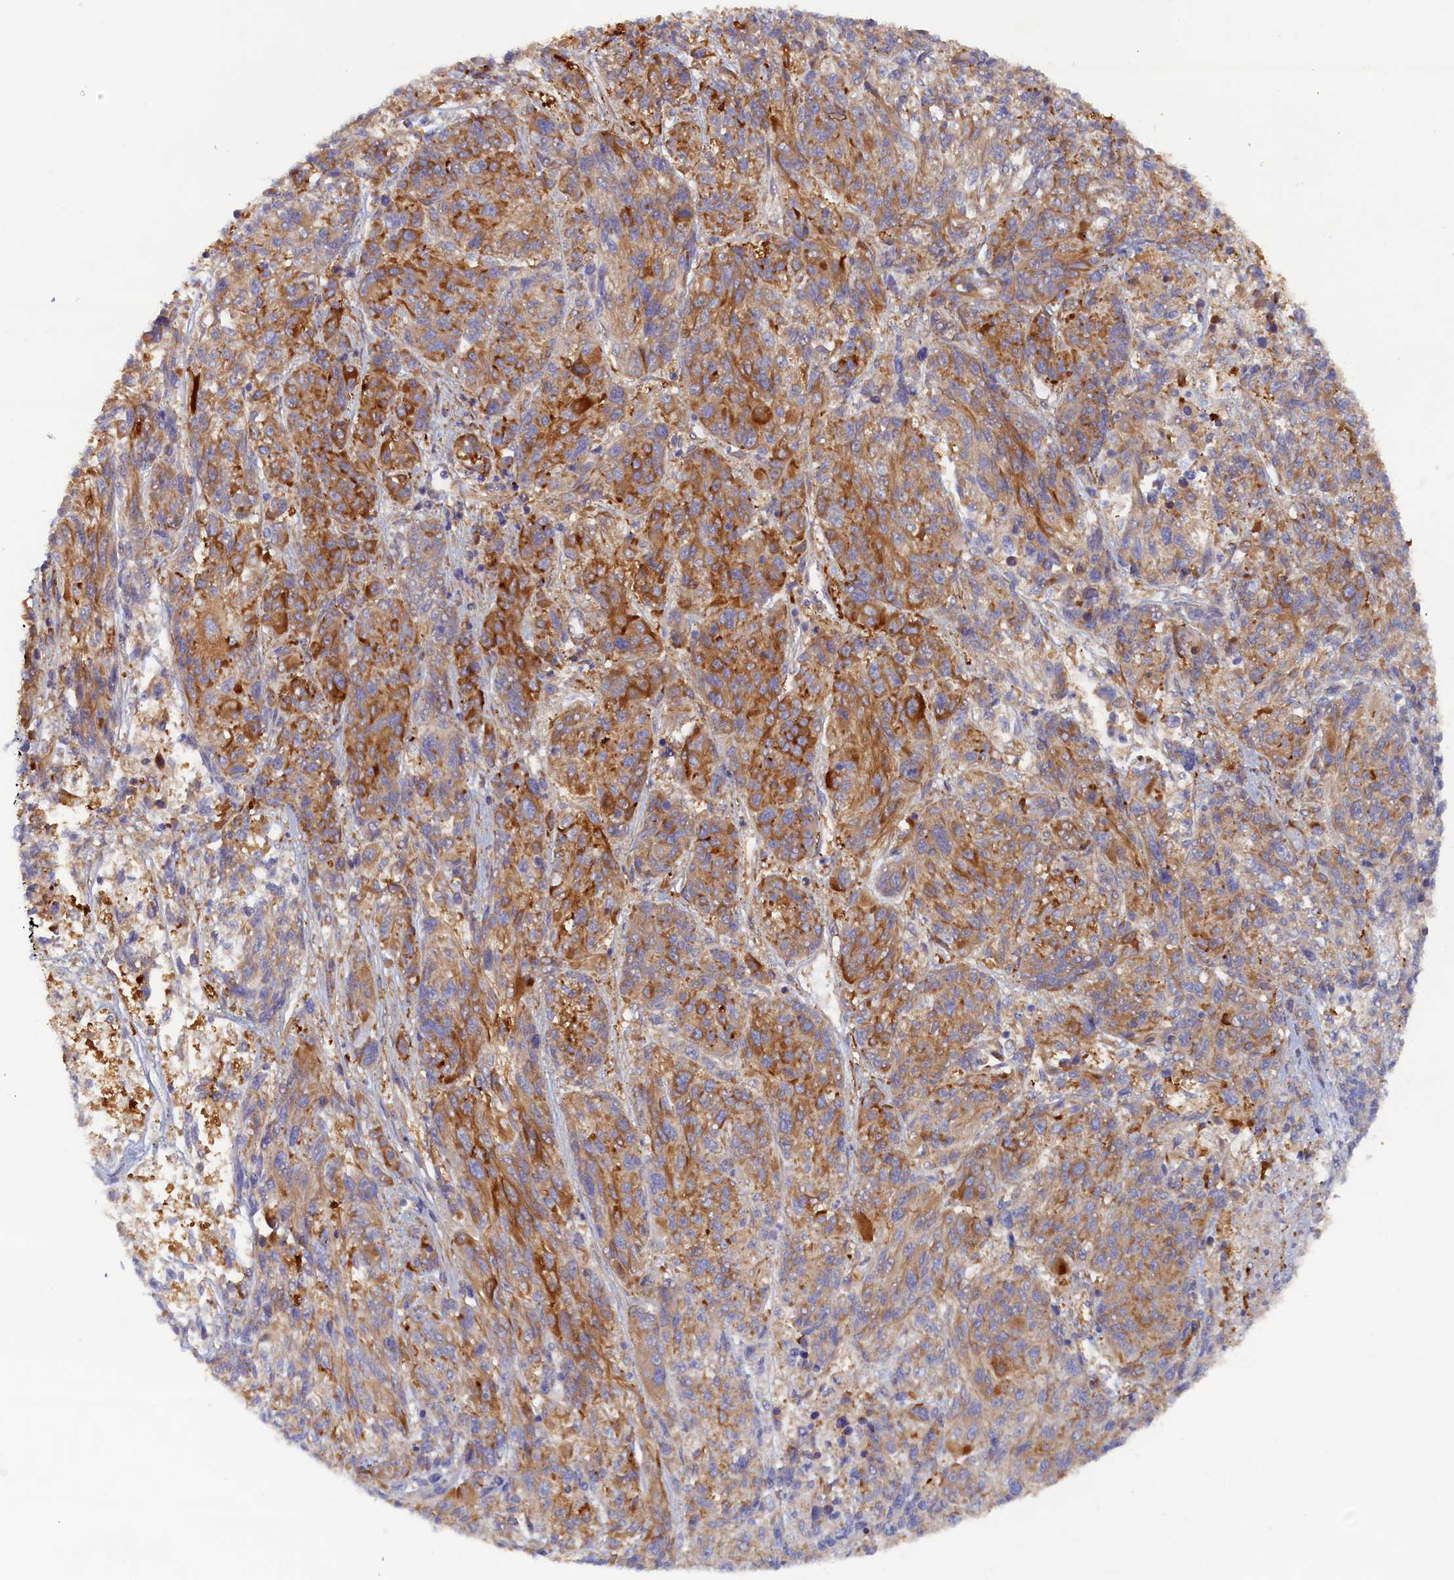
{"staining": {"intensity": "moderate", "quantity": ">75%", "location": "cytoplasmic/membranous"}, "tissue": "melanoma", "cell_type": "Tumor cells", "image_type": "cancer", "snomed": [{"axis": "morphology", "description": "Malignant melanoma, NOS"}, {"axis": "topography", "description": "Skin"}], "caption": "Immunohistochemistry (IHC) of human malignant melanoma demonstrates medium levels of moderate cytoplasmic/membranous staining in approximately >75% of tumor cells.", "gene": "TMEM196", "patient": {"sex": "male", "age": 53}}